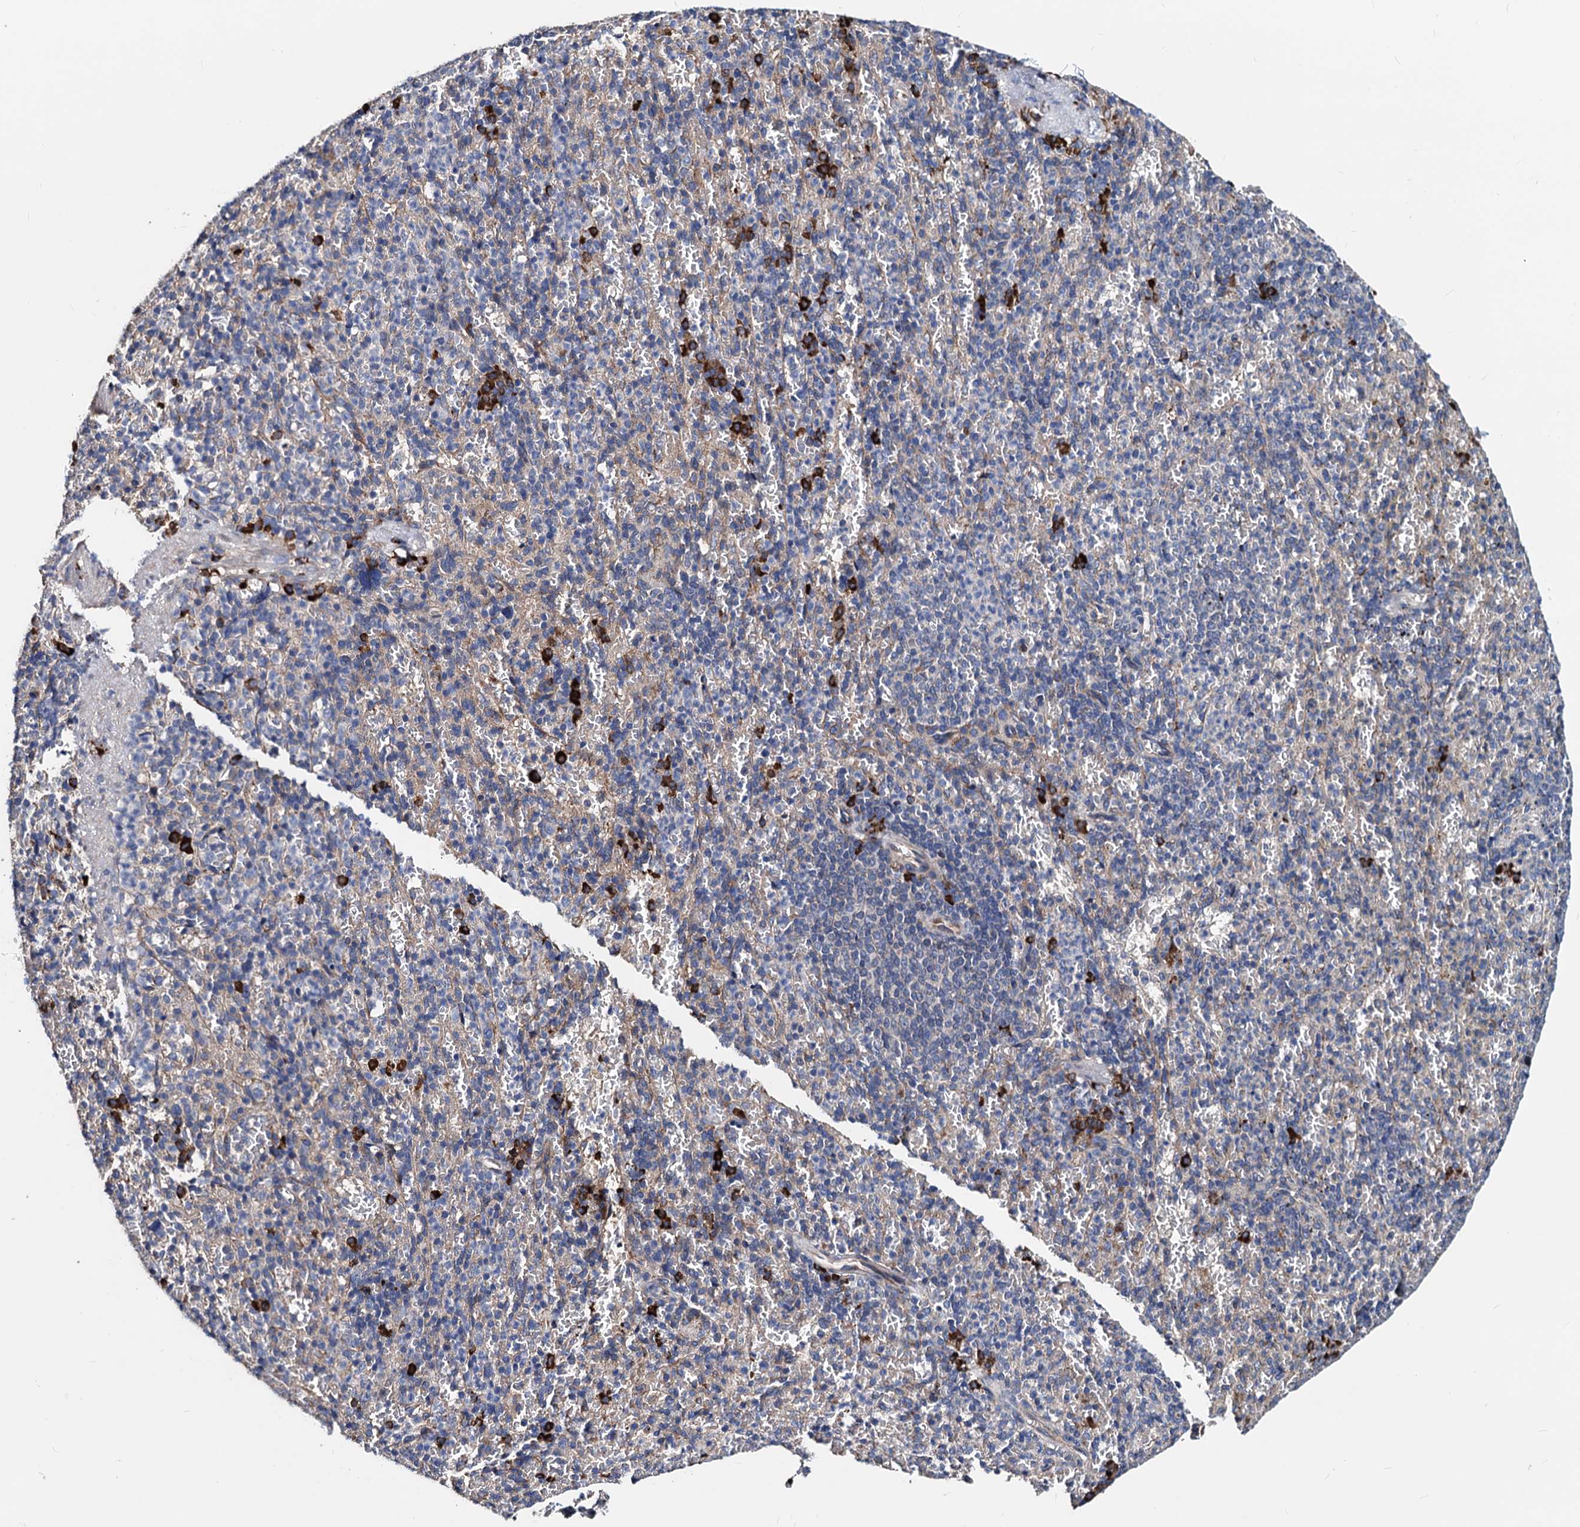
{"staining": {"intensity": "strong", "quantity": "<25%", "location": "cytoplasmic/membranous"}, "tissue": "spleen", "cell_type": "Cells in red pulp", "image_type": "normal", "snomed": [{"axis": "morphology", "description": "Normal tissue, NOS"}, {"axis": "topography", "description": "Spleen"}], "caption": "Protein expression by IHC demonstrates strong cytoplasmic/membranous expression in about <25% of cells in red pulp in unremarkable spleen.", "gene": "AKAP11", "patient": {"sex": "female", "age": 74}}